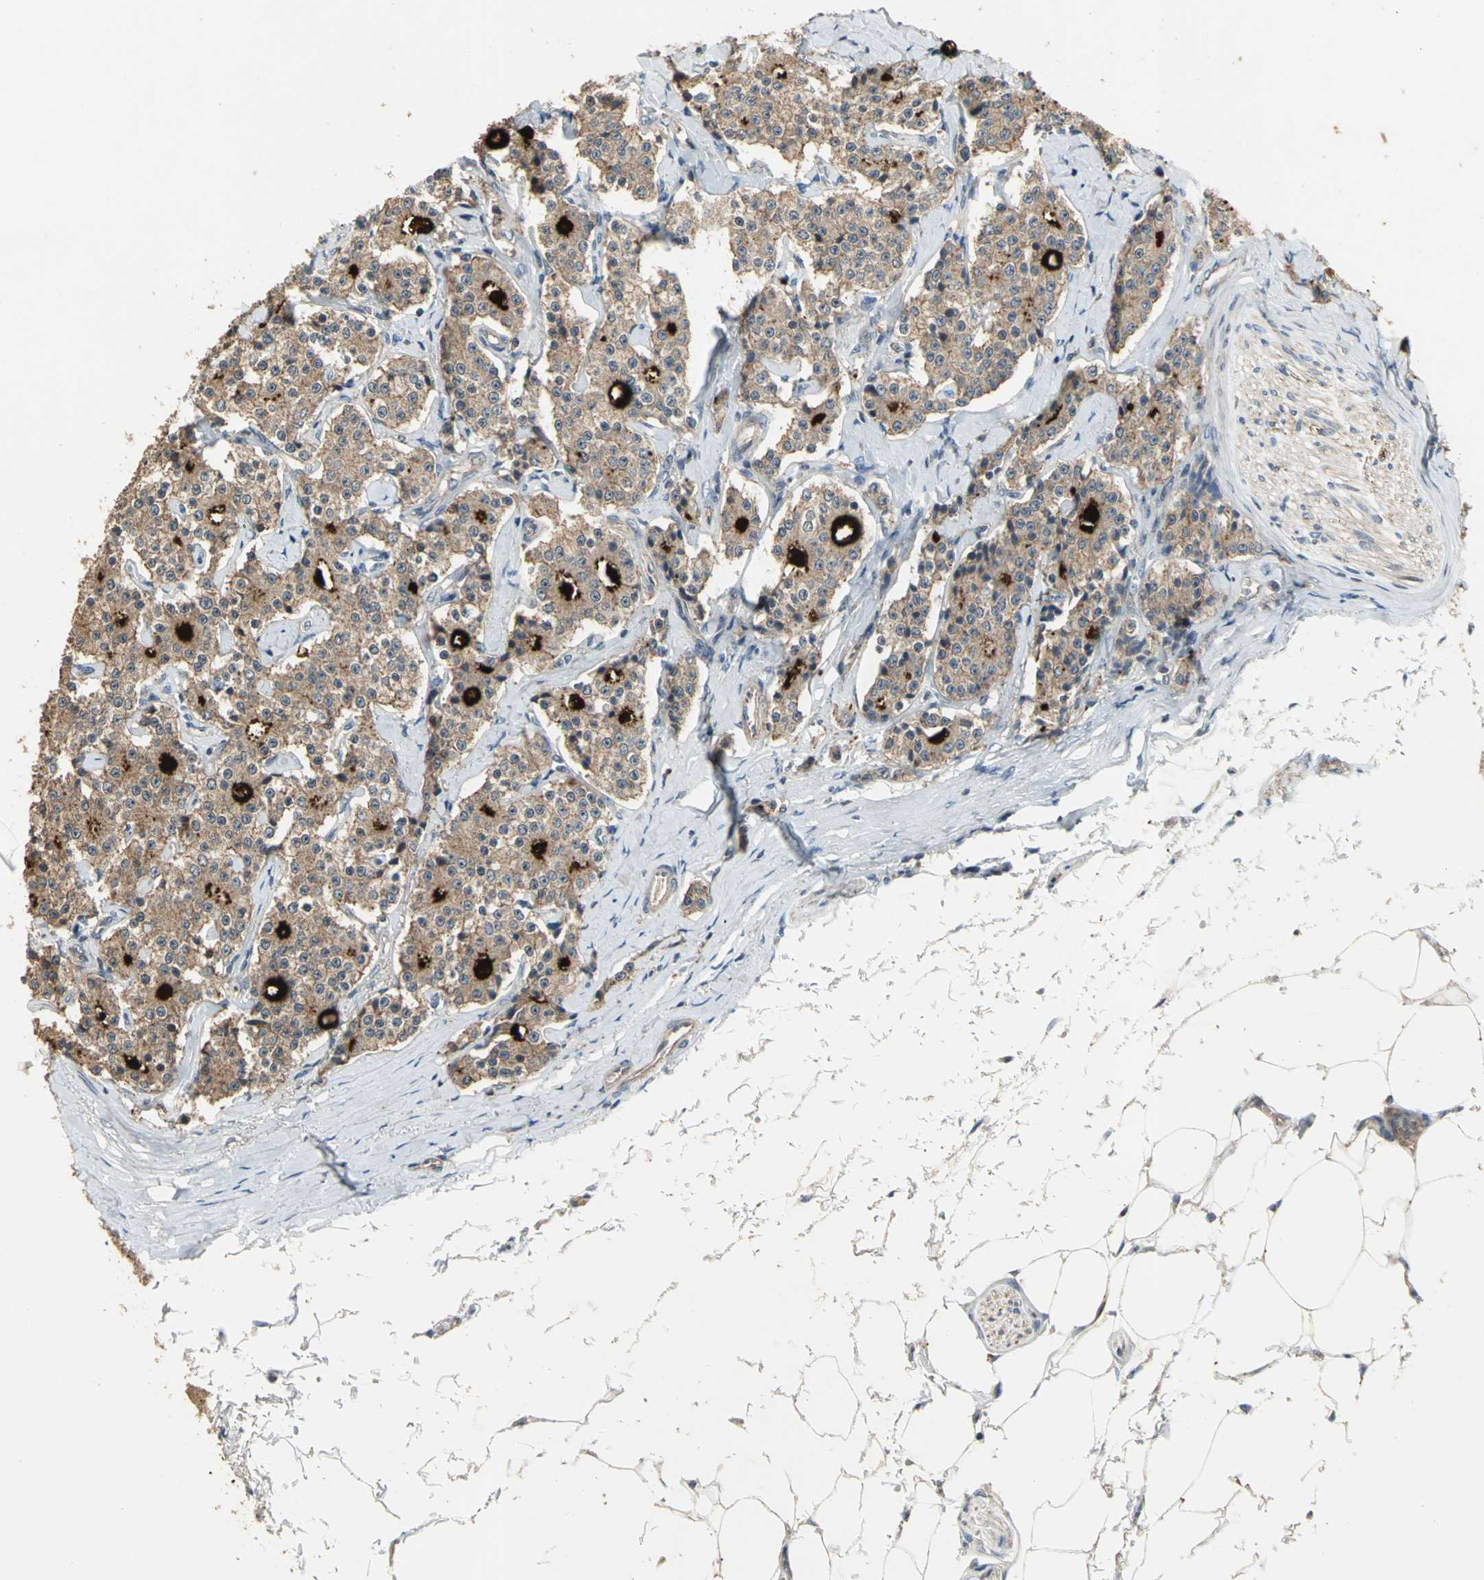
{"staining": {"intensity": "moderate", "quantity": ">75%", "location": "cytoplasmic/membranous"}, "tissue": "carcinoid", "cell_type": "Tumor cells", "image_type": "cancer", "snomed": [{"axis": "morphology", "description": "Carcinoid, malignant, NOS"}, {"axis": "topography", "description": "Colon"}], "caption": "A brown stain labels moderate cytoplasmic/membranous positivity of a protein in carcinoid (malignant) tumor cells.", "gene": "MET", "patient": {"sex": "female", "age": 61}}